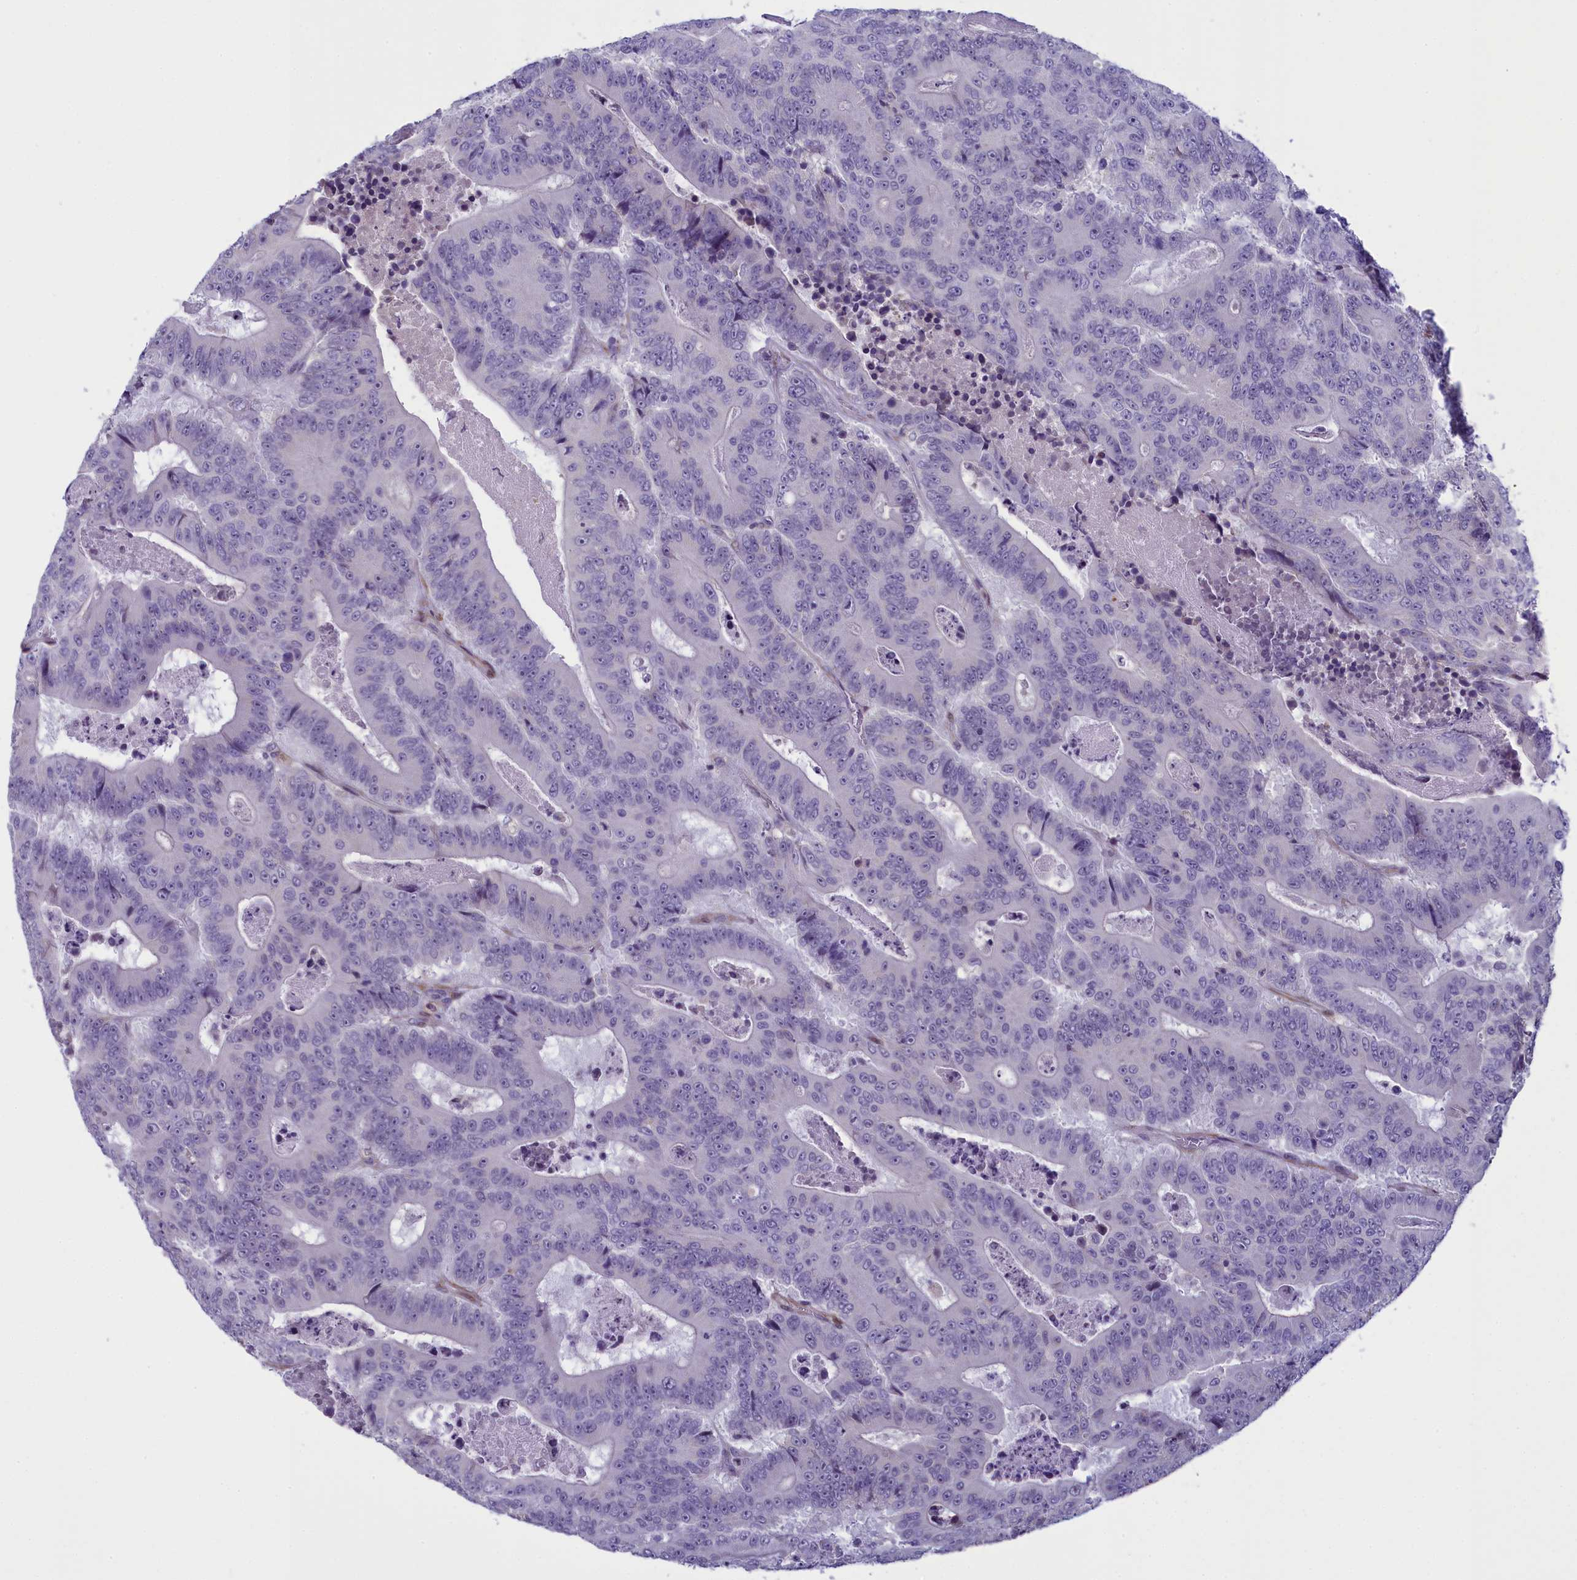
{"staining": {"intensity": "negative", "quantity": "none", "location": "none"}, "tissue": "colorectal cancer", "cell_type": "Tumor cells", "image_type": "cancer", "snomed": [{"axis": "morphology", "description": "Adenocarcinoma, NOS"}, {"axis": "topography", "description": "Colon"}], "caption": "Immunohistochemistry (IHC) image of colorectal cancer stained for a protein (brown), which reveals no staining in tumor cells.", "gene": "IGSF6", "patient": {"sex": "male", "age": 83}}